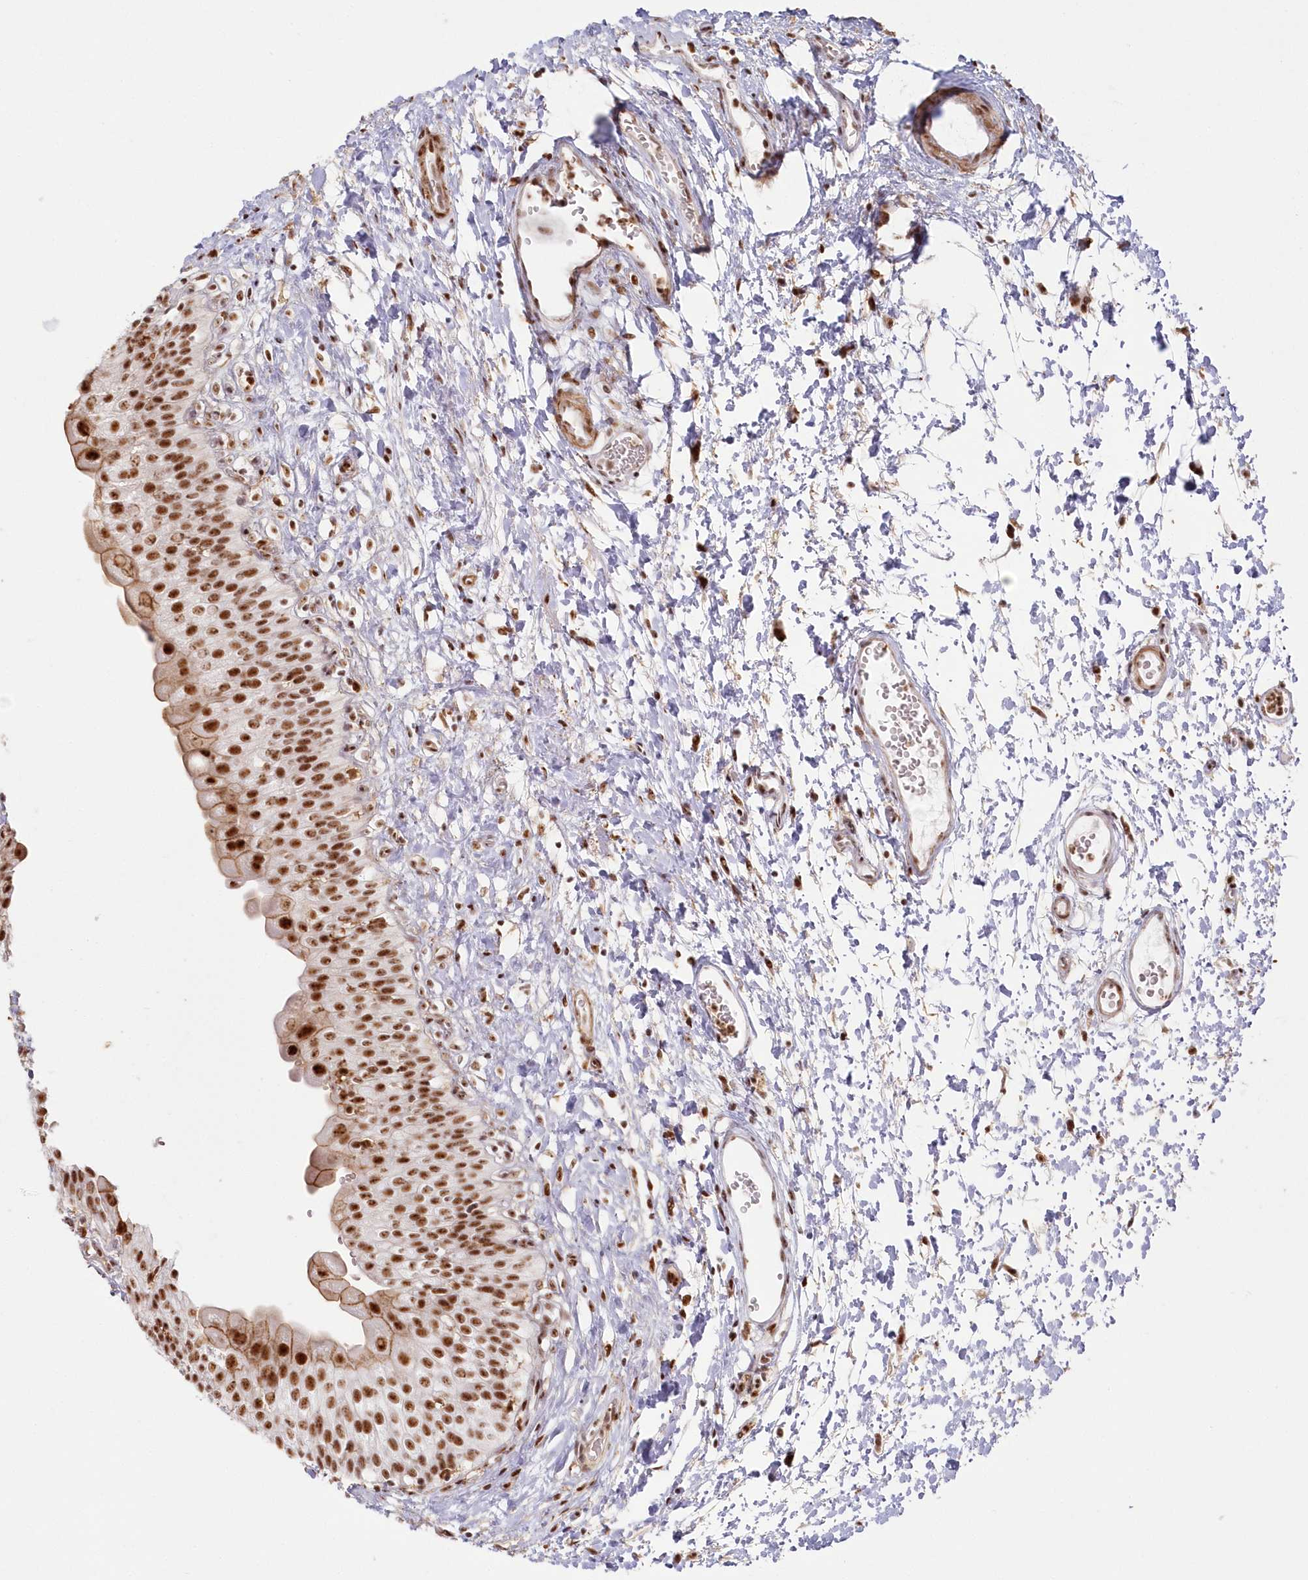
{"staining": {"intensity": "strong", "quantity": ">75%", "location": "nuclear"}, "tissue": "urinary bladder", "cell_type": "Urothelial cells", "image_type": "normal", "snomed": [{"axis": "morphology", "description": "Normal tissue, NOS"}, {"axis": "topography", "description": "Urinary bladder"}], "caption": "Human urinary bladder stained for a protein (brown) exhibits strong nuclear positive expression in approximately >75% of urothelial cells.", "gene": "DDX46", "patient": {"sex": "male", "age": 51}}